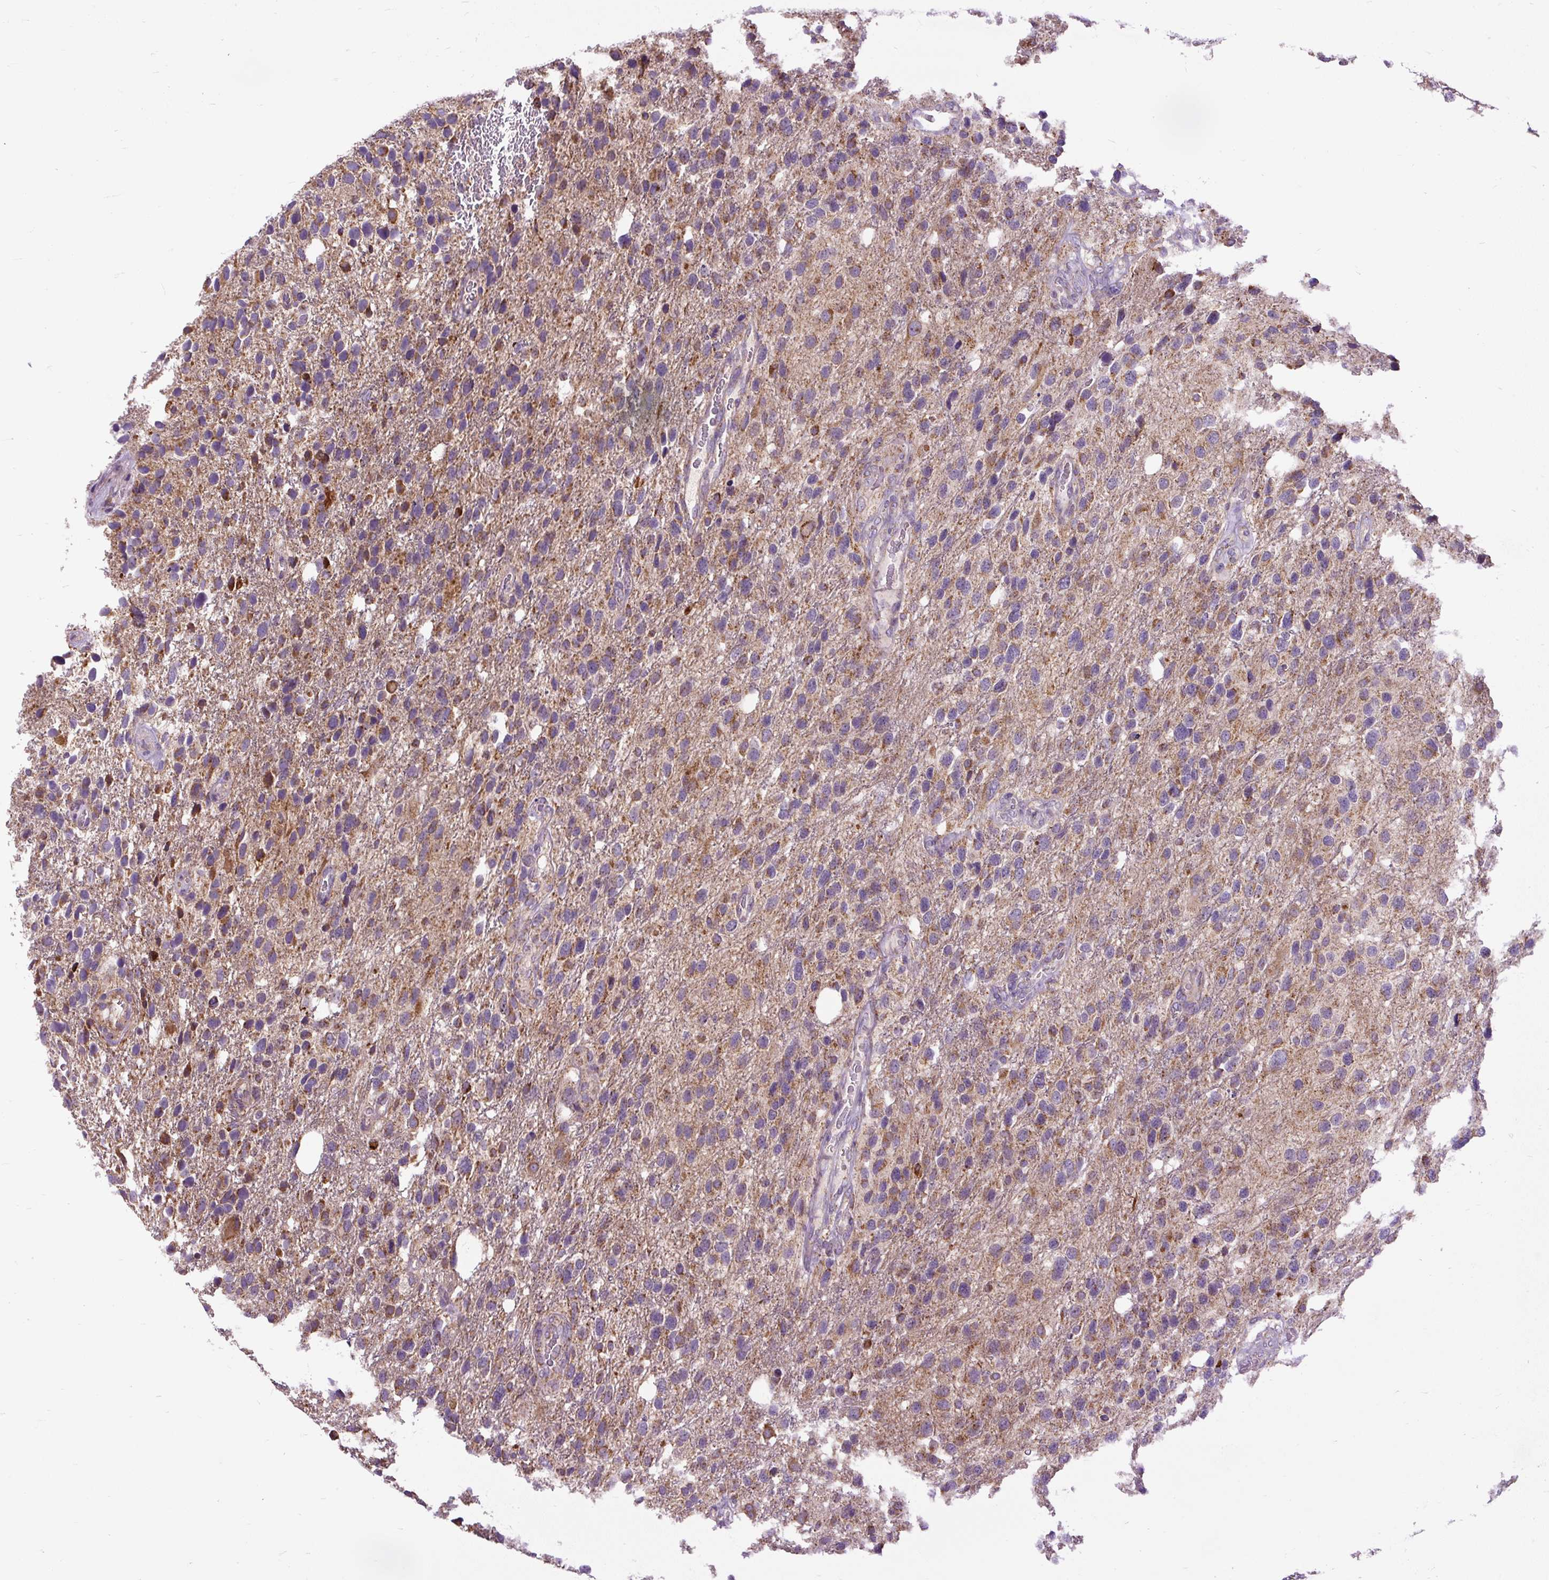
{"staining": {"intensity": "moderate", "quantity": ">75%", "location": "cytoplasmic/membranous"}, "tissue": "glioma", "cell_type": "Tumor cells", "image_type": "cancer", "snomed": [{"axis": "morphology", "description": "Glioma, malignant, High grade"}, {"axis": "topography", "description": "Brain"}], "caption": "Immunohistochemical staining of malignant glioma (high-grade) exhibits moderate cytoplasmic/membranous protein positivity in approximately >75% of tumor cells.", "gene": "TM2D3", "patient": {"sex": "female", "age": 58}}